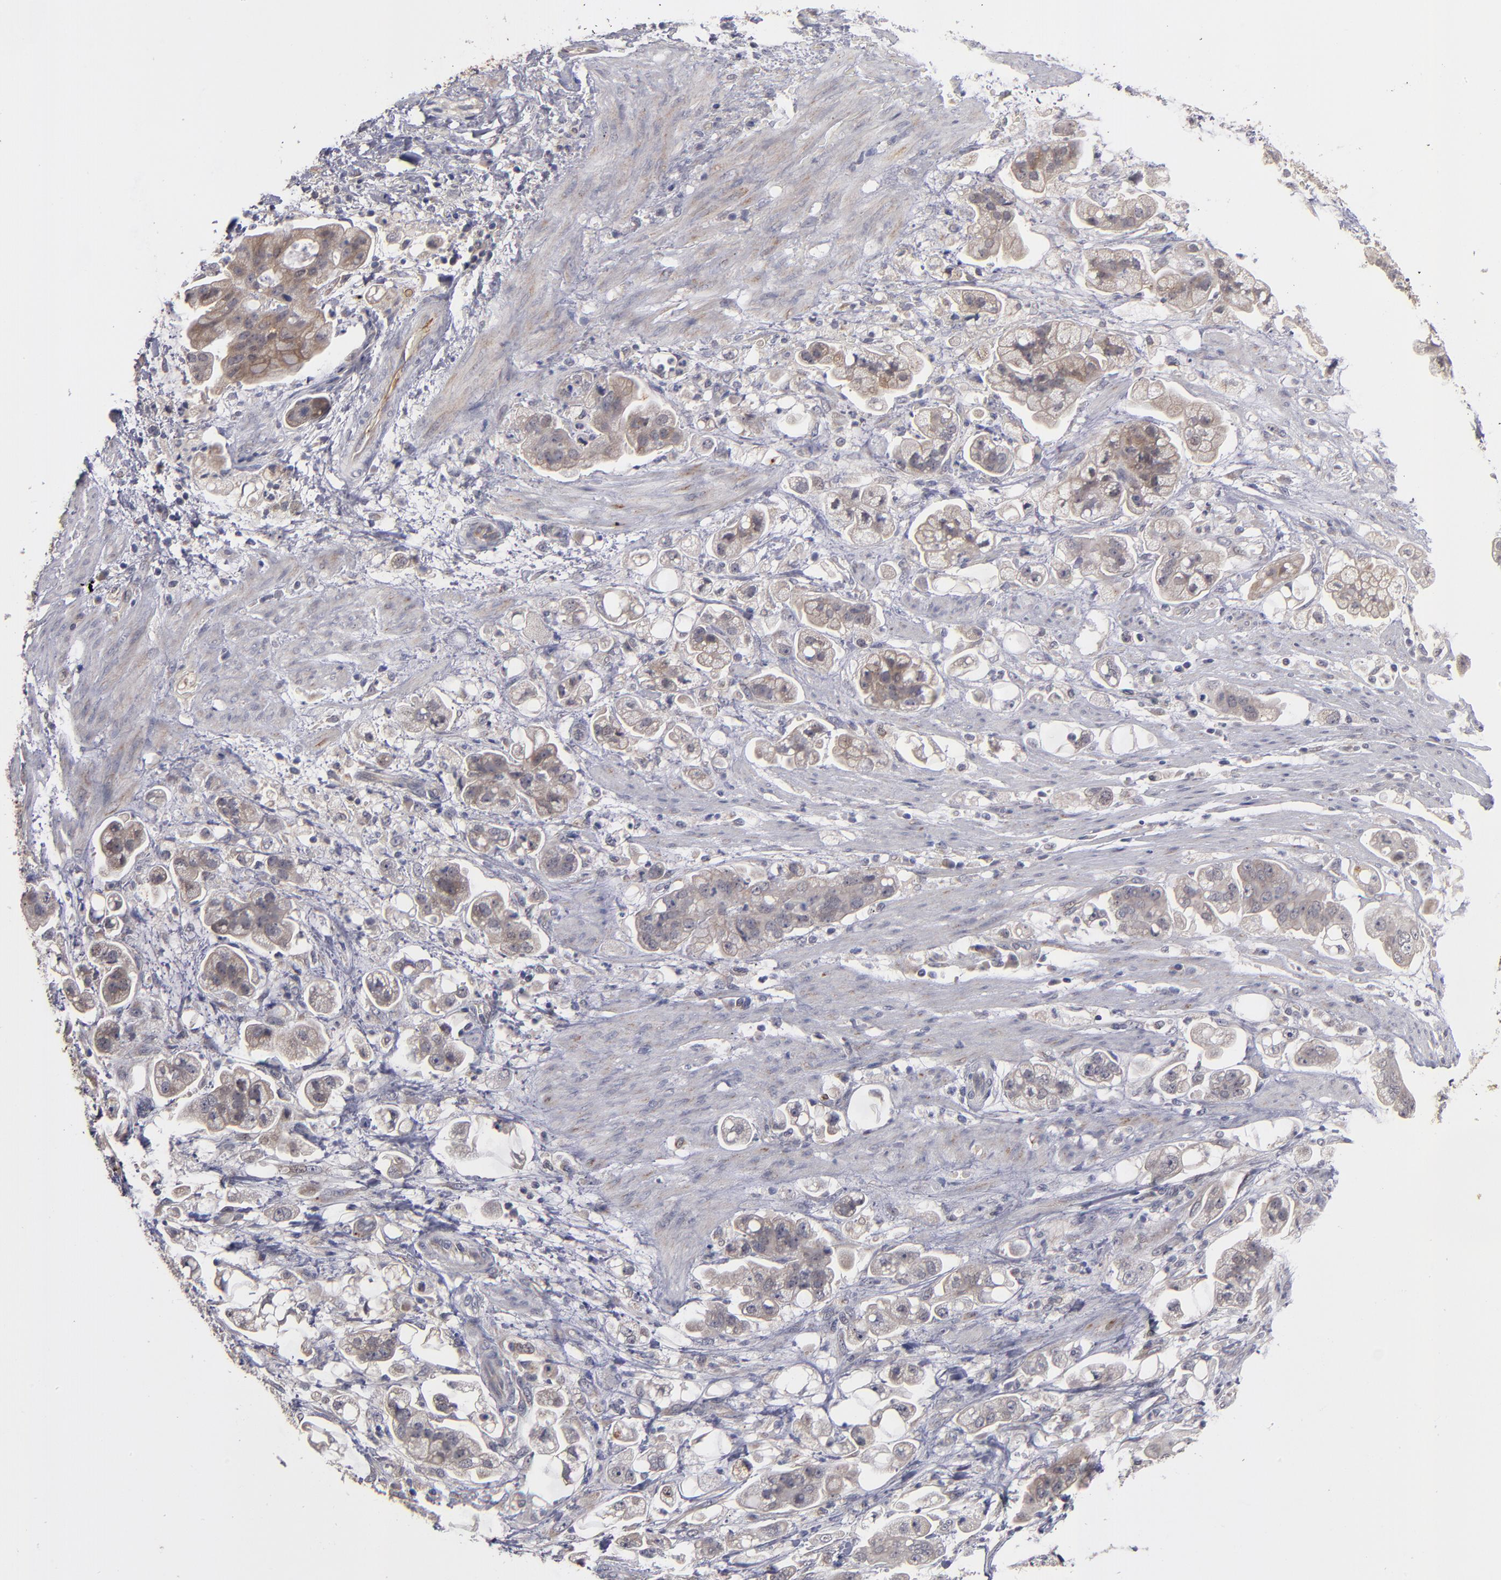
{"staining": {"intensity": "weak", "quantity": ">75%", "location": "cytoplasmic/membranous"}, "tissue": "stomach cancer", "cell_type": "Tumor cells", "image_type": "cancer", "snomed": [{"axis": "morphology", "description": "Adenocarcinoma, NOS"}, {"axis": "topography", "description": "Stomach"}], "caption": "Immunohistochemical staining of human adenocarcinoma (stomach) exhibits low levels of weak cytoplasmic/membranous expression in about >75% of tumor cells.", "gene": "EXD2", "patient": {"sex": "male", "age": 62}}